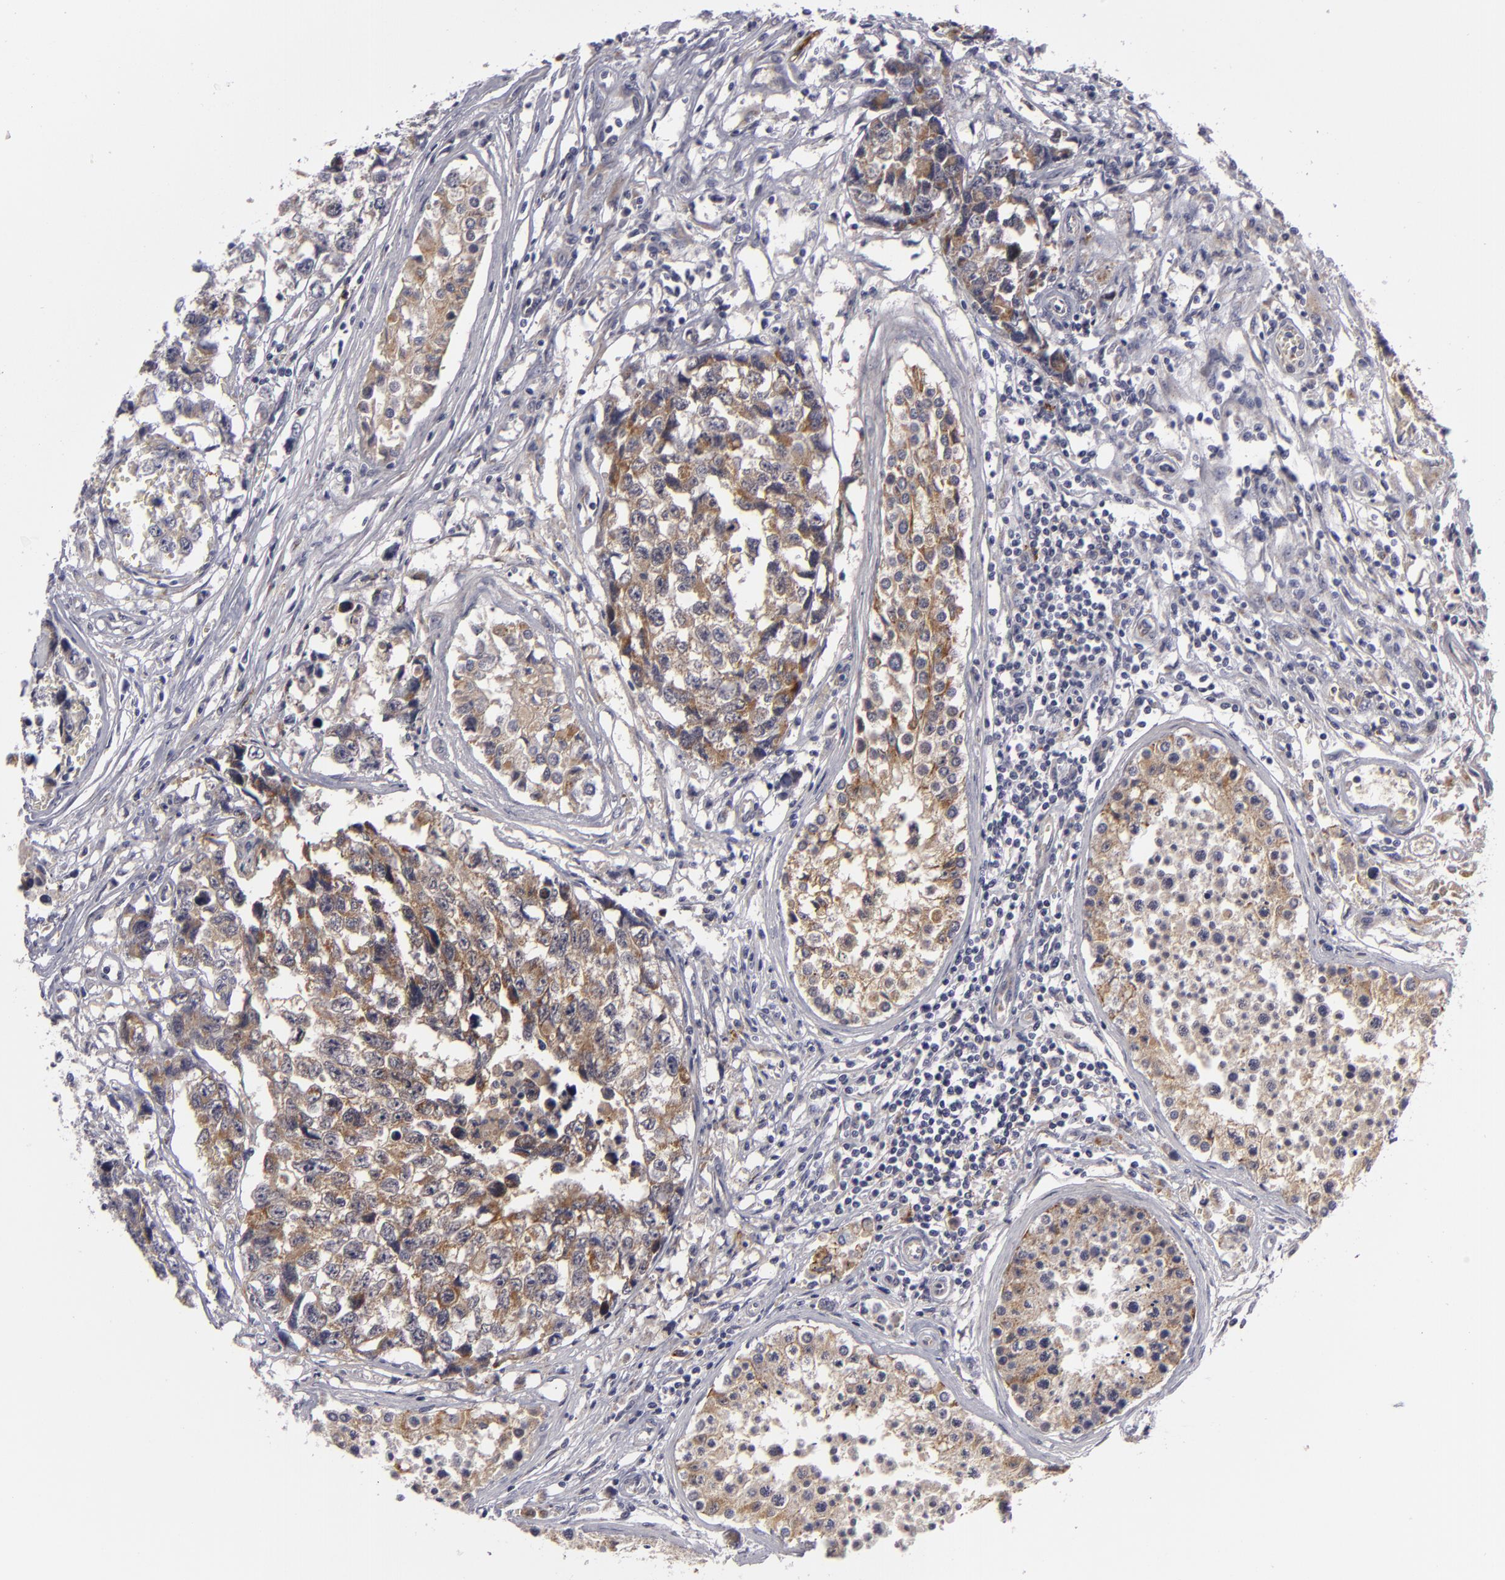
{"staining": {"intensity": "moderate", "quantity": "25%-75%", "location": "cytoplasmic/membranous"}, "tissue": "testis cancer", "cell_type": "Tumor cells", "image_type": "cancer", "snomed": [{"axis": "morphology", "description": "Carcinoma, Embryonal, NOS"}, {"axis": "topography", "description": "Testis"}], "caption": "A medium amount of moderate cytoplasmic/membranous positivity is appreciated in approximately 25%-75% of tumor cells in testis embryonal carcinoma tissue.", "gene": "ALCAM", "patient": {"sex": "male", "age": 31}}